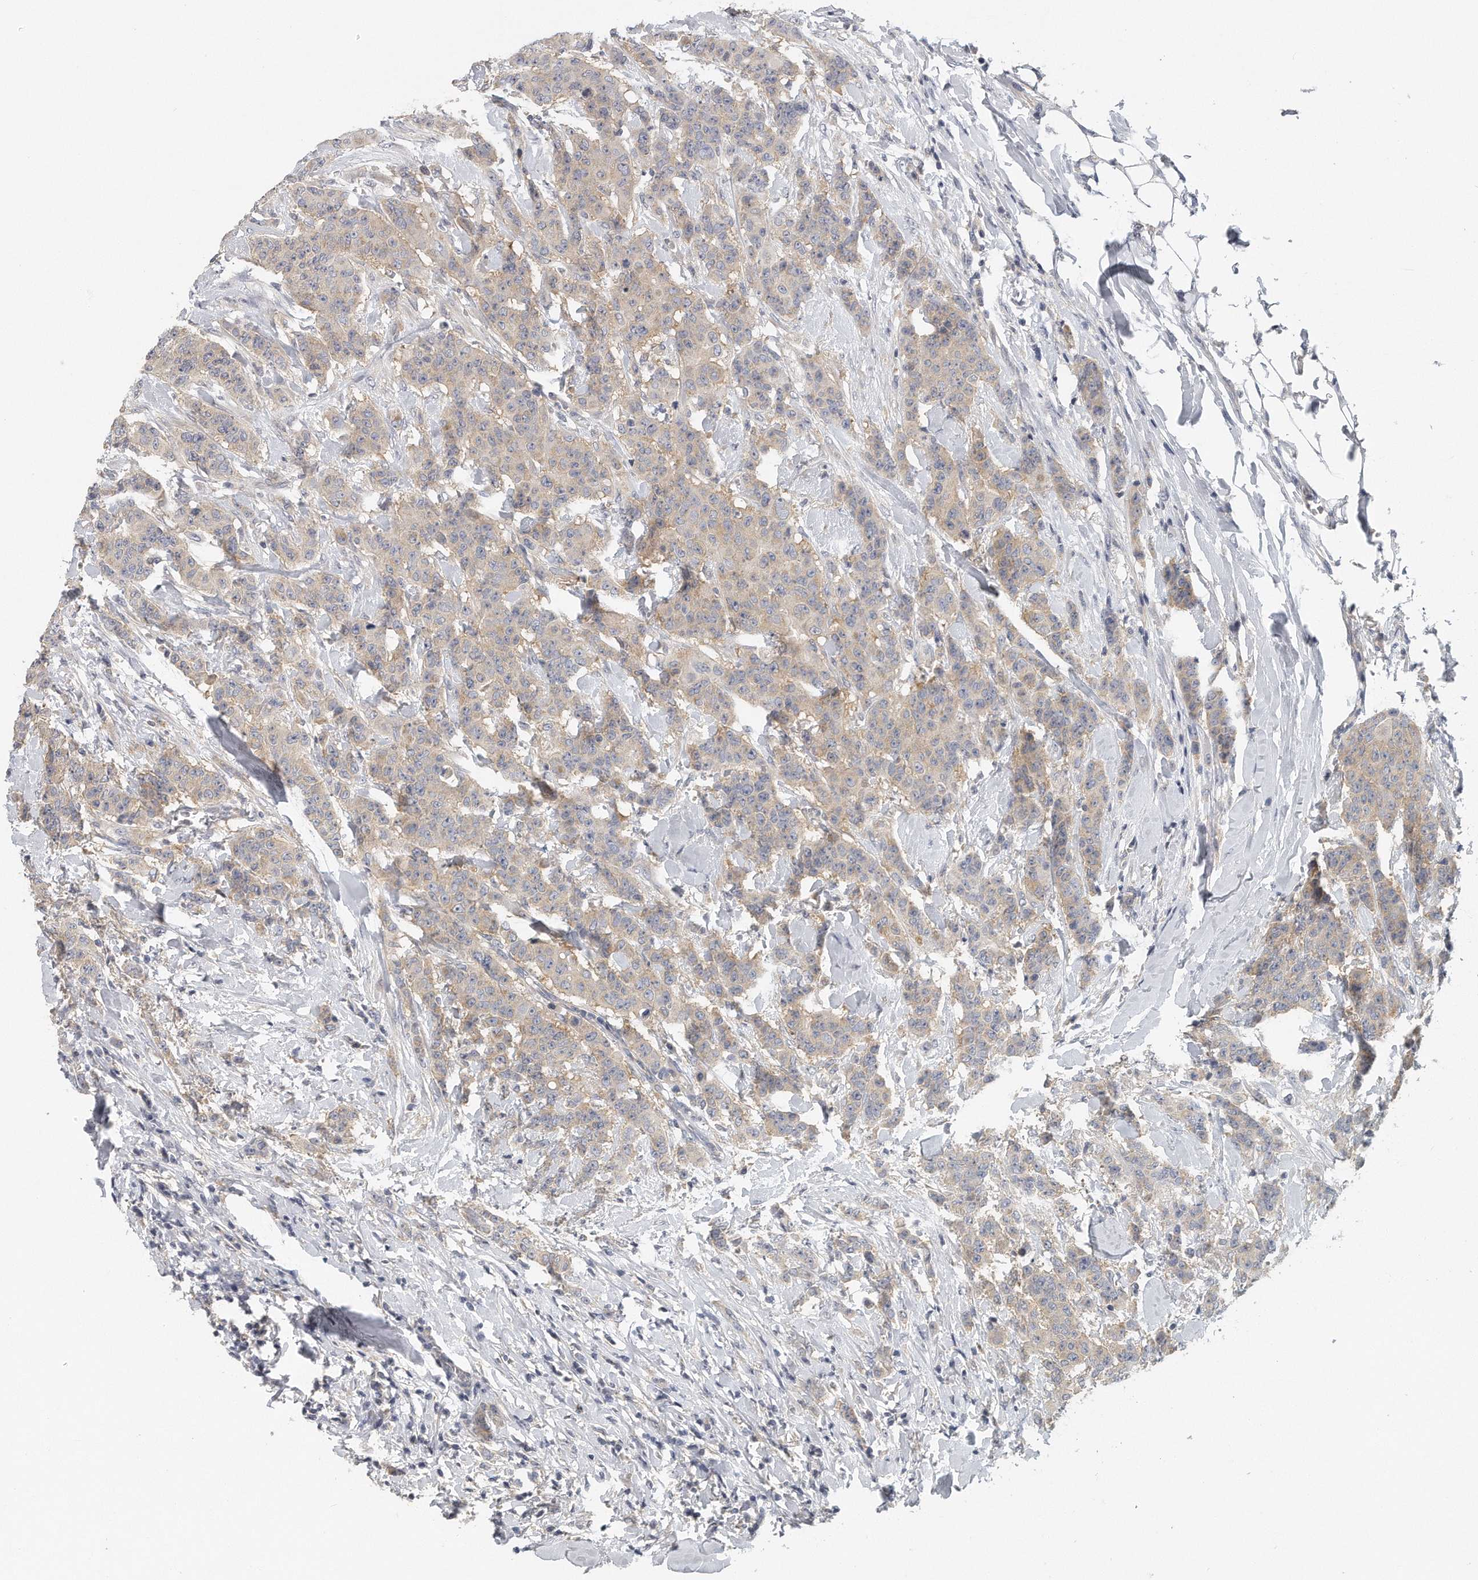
{"staining": {"intensity": "negative", "quantity": "none", "location": "none"}, "tissue": "breast cancer", "cell_type": "Tumor cells", "image_type": "cancer", "snomed": [{"axis": "morphology", "description": "Duct carcinoma"}, {"axis": "topography", "description": "Breast"}], "caption": "An immunohistochemistry histopathology image of breast cancer (intraductal carcinoma) is shown. There is no staining in tumor cells of breast cancer (intraductal carcinoma).", "gene": "EIF3I", "patient": {"sex": "female", "age": 40}}